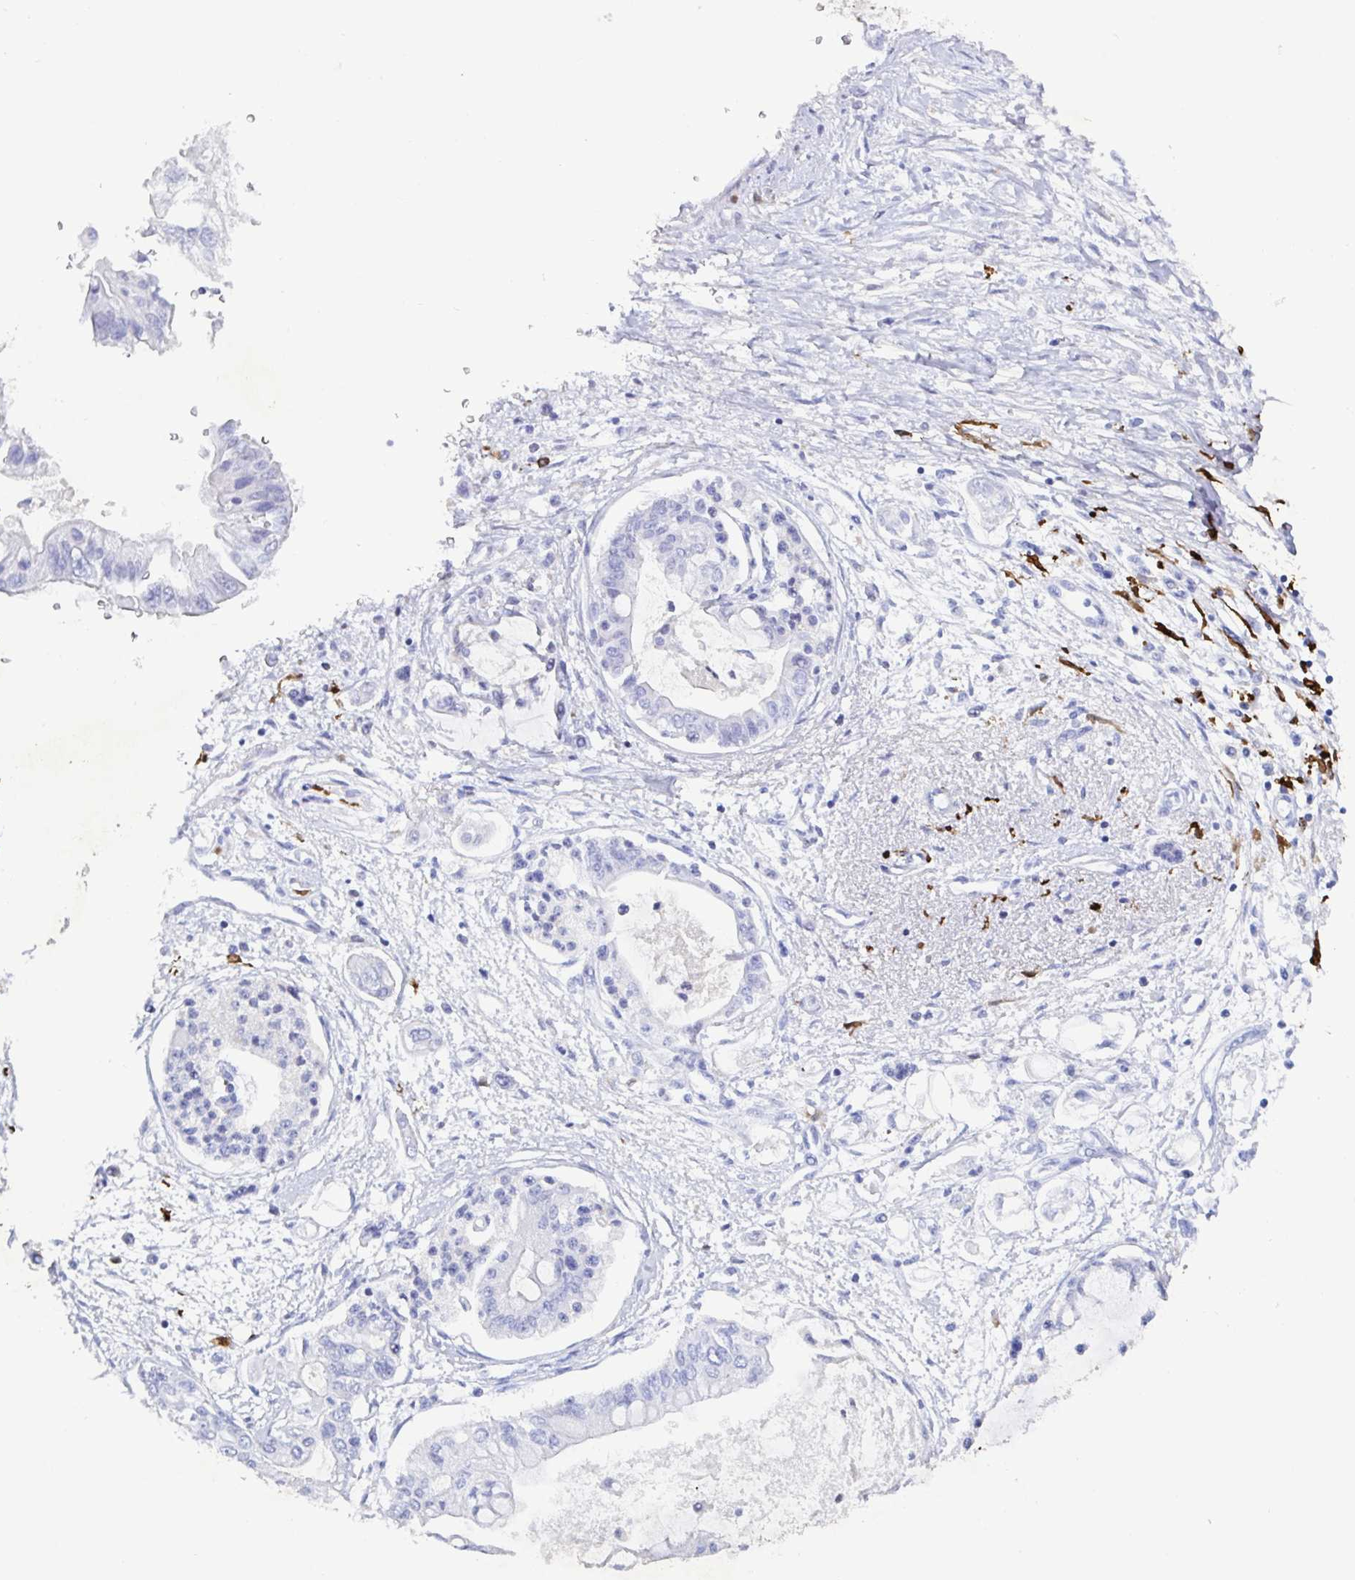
{"staining": {"intensity": "negative", "quantity": "none", "location": "none"}, "tissue": "pancreatic cancer", "cell_type": "Tumor cells", "image_type": "cancer", "snomed": [{"axis": "morphology", "description": "Adenocarcinoma, NOS"}, {"axis": "topography", "description": "Pancreas"}], "caption": "There is no significant expression in tumor cells of pancreatic cancer.", "gene": "OR2A4", "patient": {"sex": "female", "age": 77}}